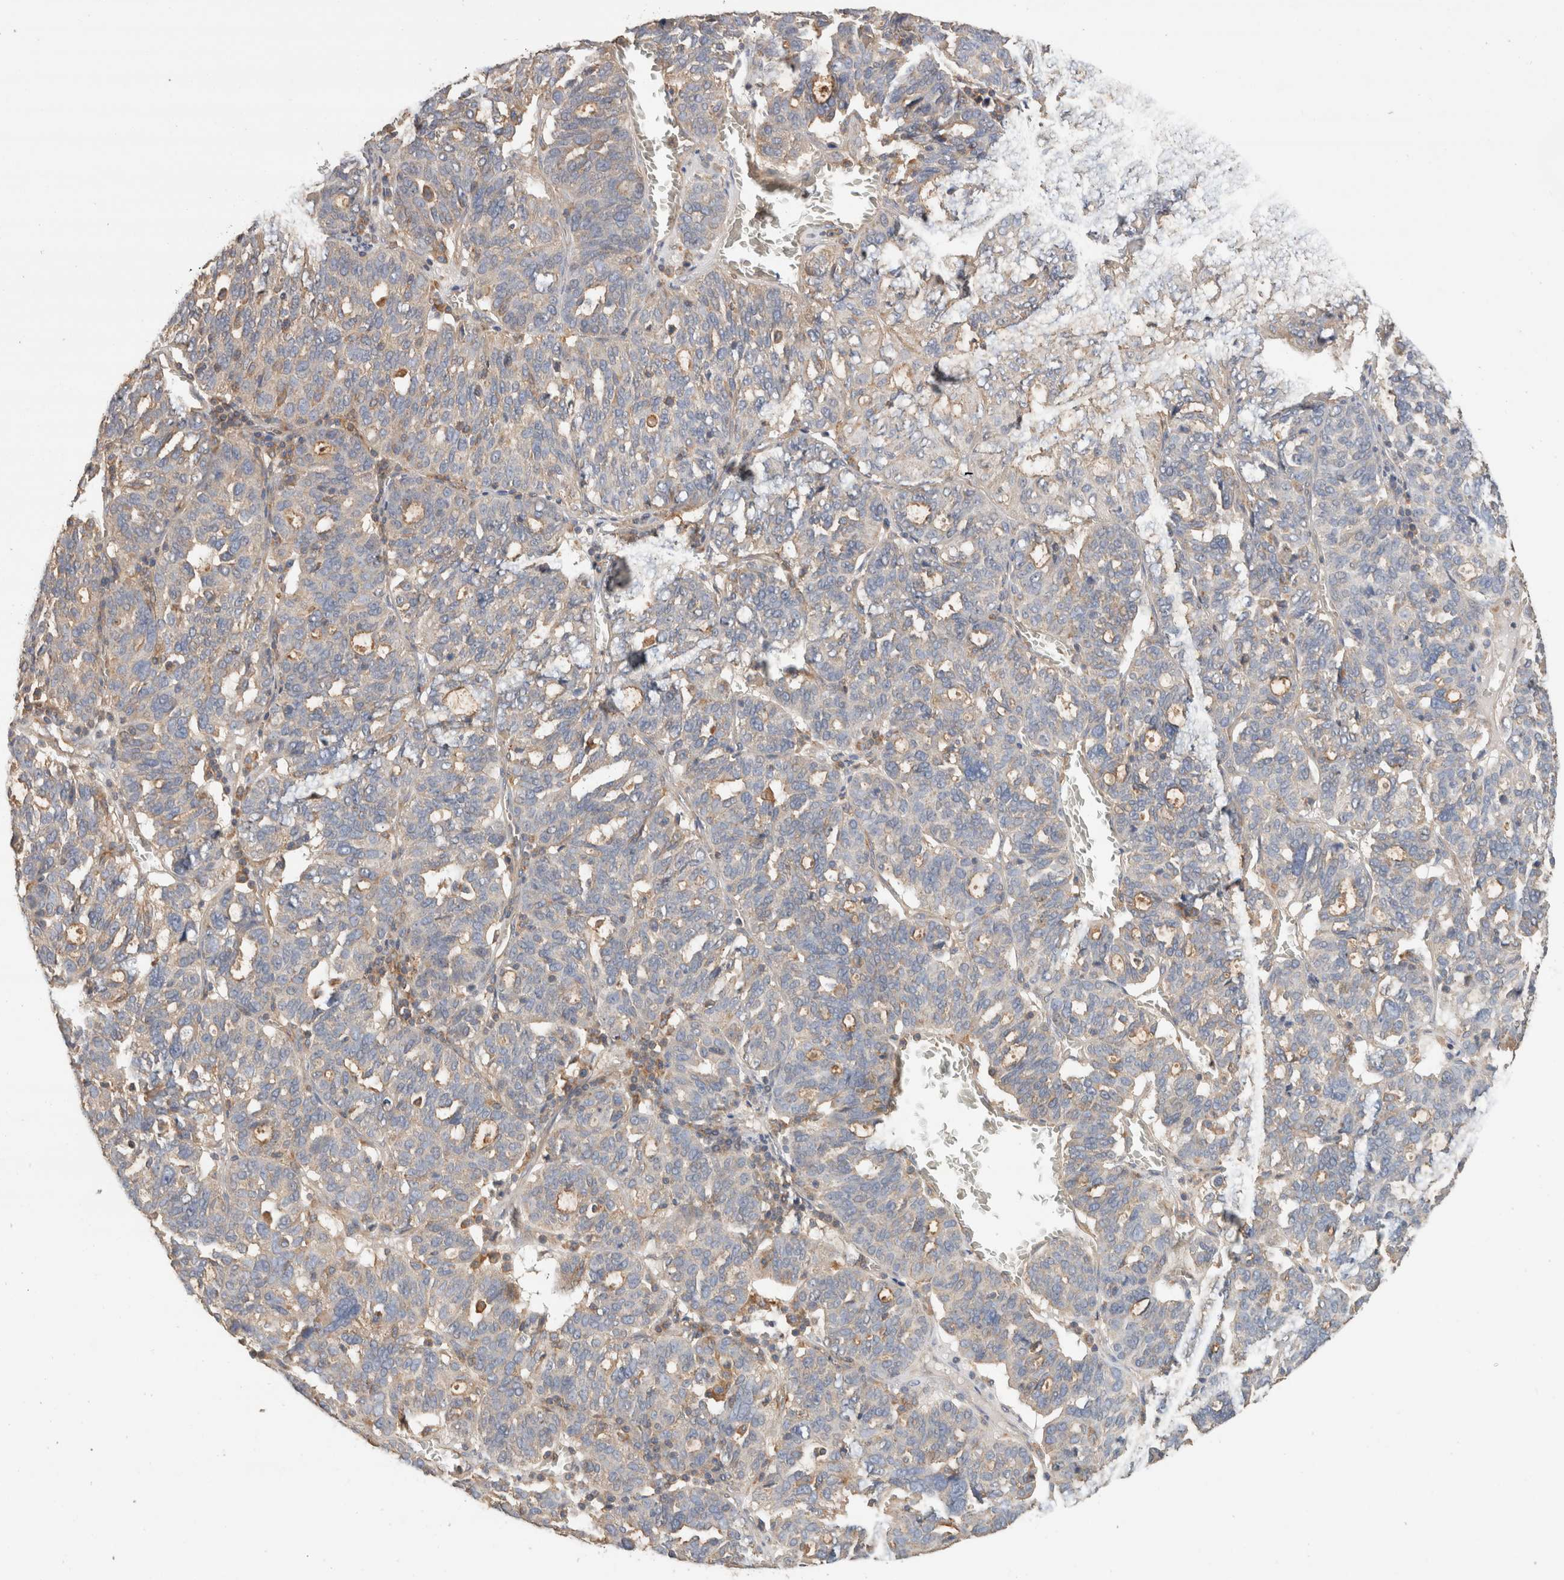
{"staining": {"intensity": "weak", "quantity": "<25%", "location": "cytoplasmic/membranous"}, "tissue": "ovarian cancer", "cell_type": "Tumor cells", "image_type": "cancer", "snomed": [{"axis": "morphology", "description": "Cystadenocarcinoma, serous, NOS"}, {"axis": "topography", "description": "Ovary"}], "caption": "Image shows no significant protein positivity in tumor cells of ovarian serous cystadenocarcinoma. (Brightfield microscopy of DAB (3,3'-diaminobenzidine) immunohistochemistry at high magnification).", "gene": "CFAP418", "patient": {"sex": "female", "age": 59}}